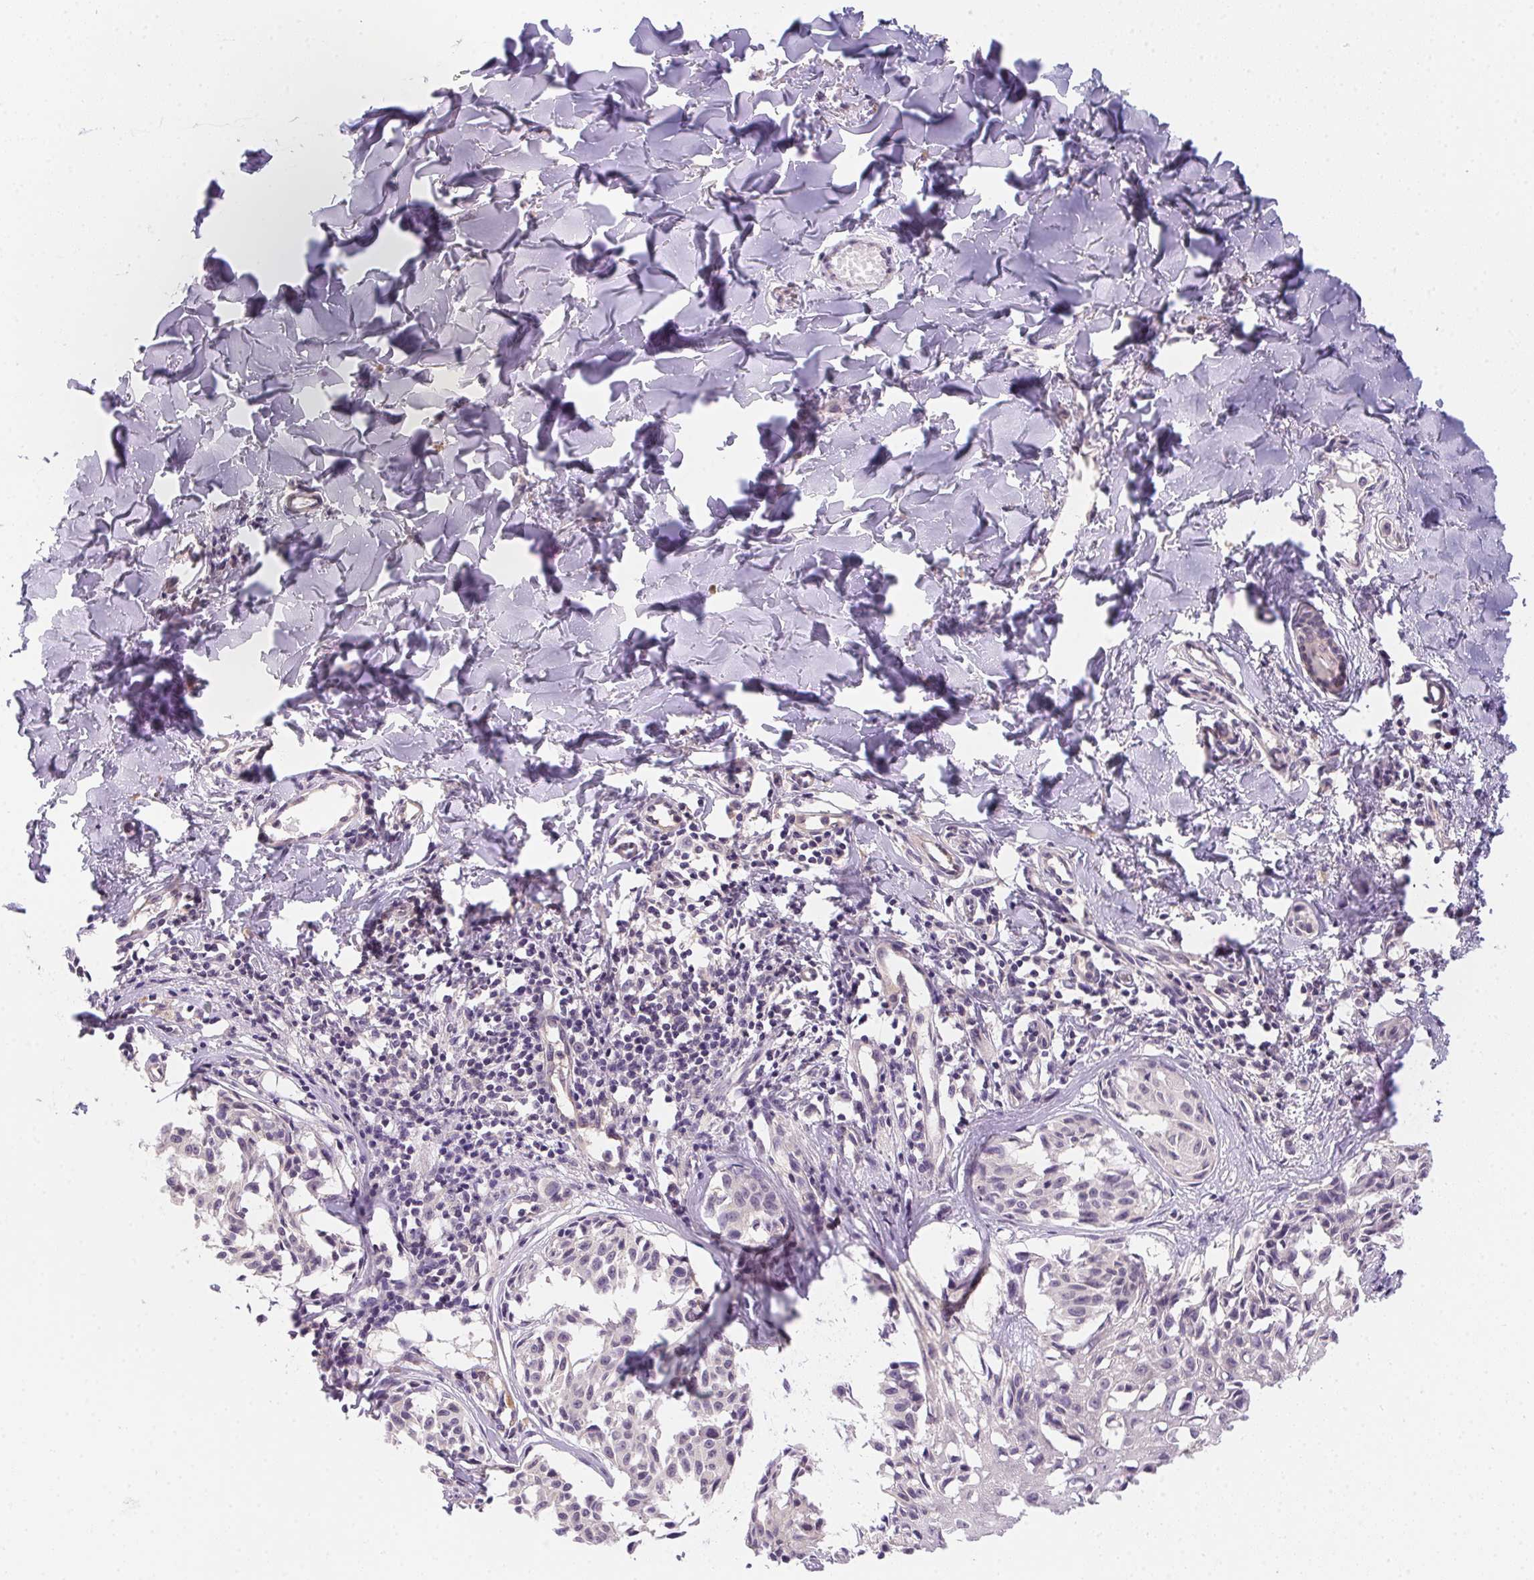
{"staining": {"intensity": "negative", "quantity": "none", "location": "none"}, "tissue": "melanoma", "cell_type": "Tumor cells", "image_type": "cancer", "snomed": [{"axis": "morphology", "description": "Malignant melanoma, NOS"}, {"axis": "topography", "description": "Skin"}], "caption": "Tumor cells are negative for protein expression in human melanoma. Brightfield microscopy of immunohistochemistry stained with DAB (3,3'-diaminobenzidine) (brown) and hematoxylin (blue), captured at high magnification.", "gene": "PRKAA1", "patient": {"sex": "male", "age": 51}}